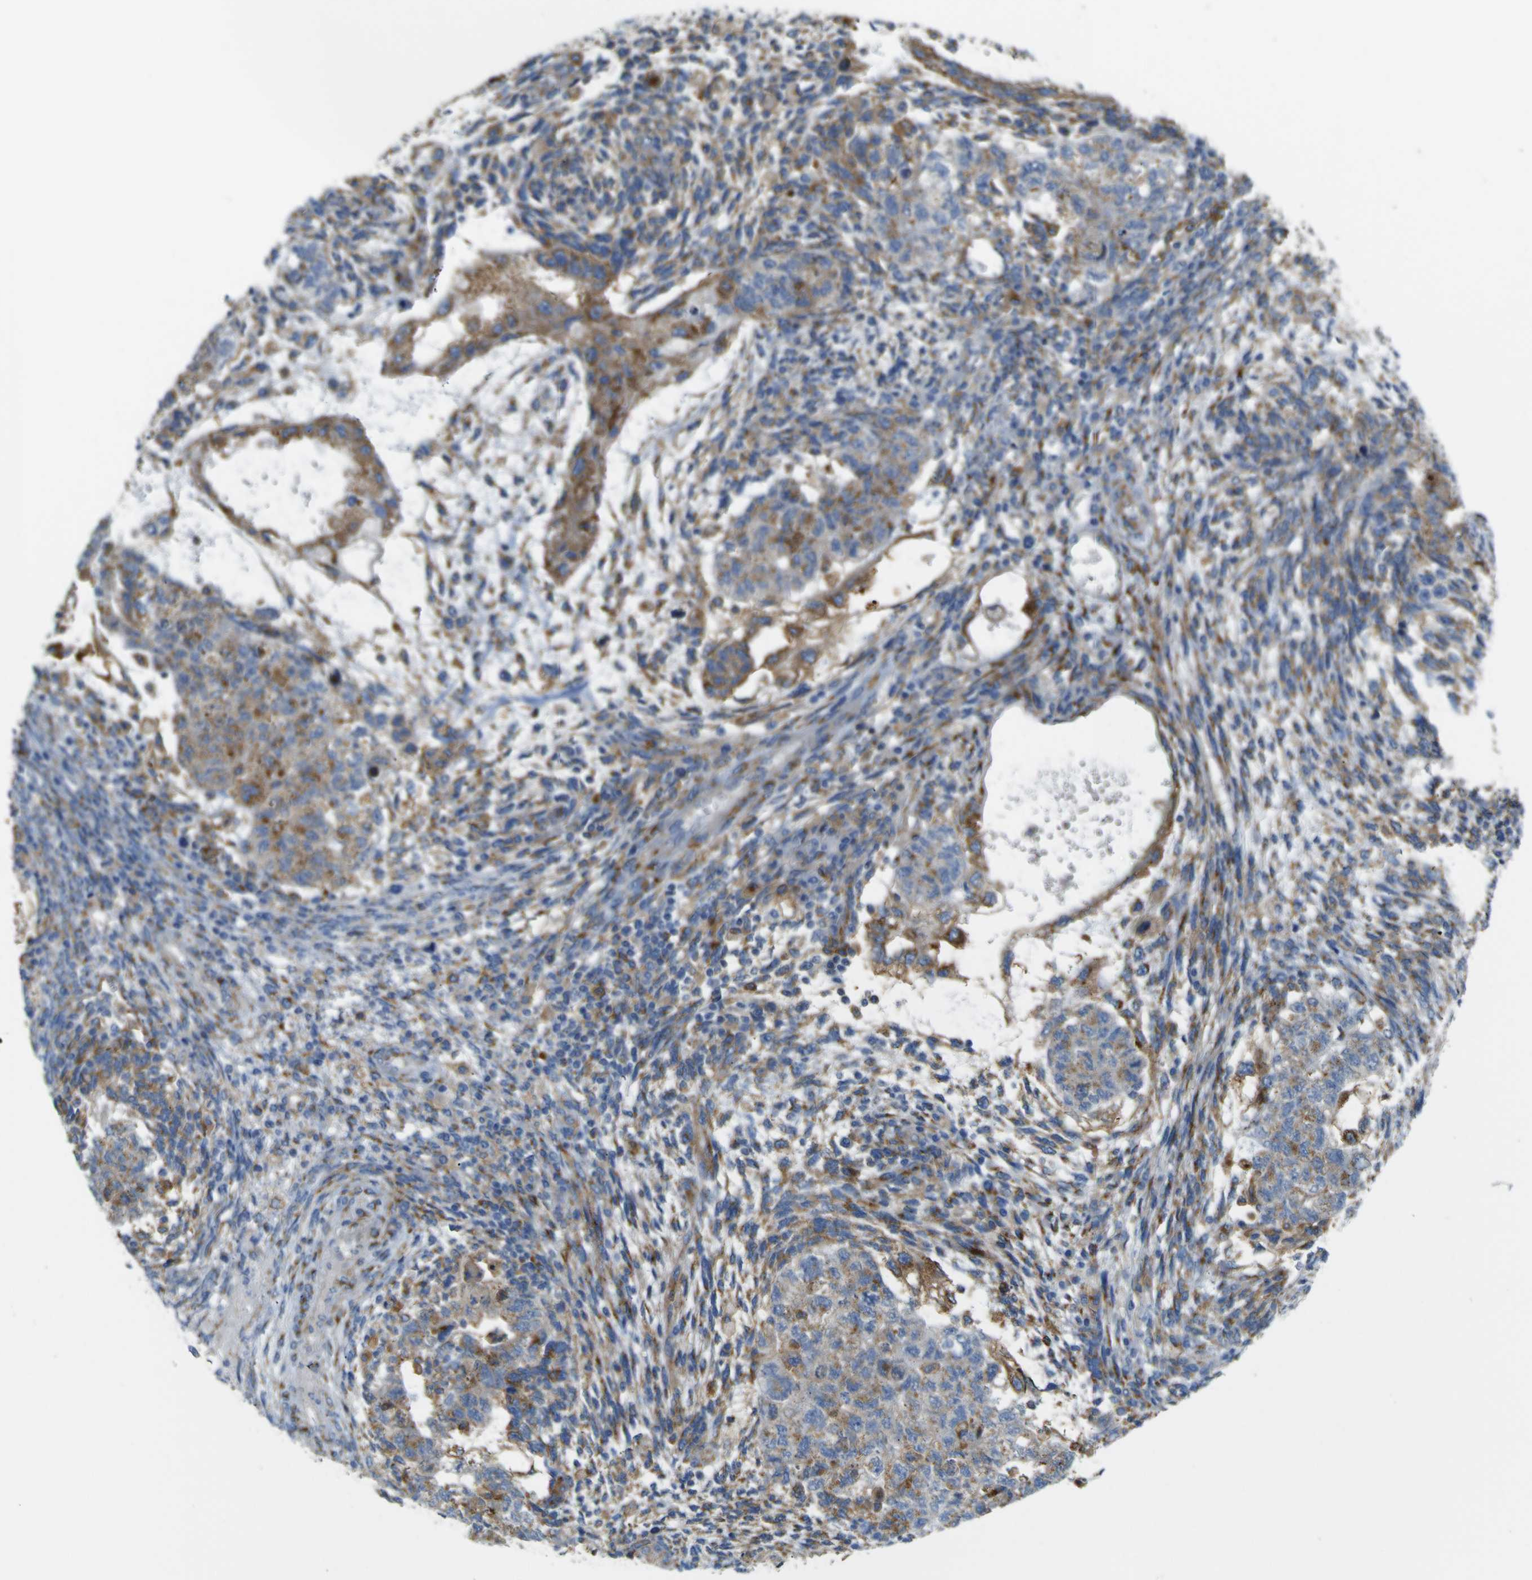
{"staining": {"intensity": "moderate", "quantity": "25%-75%", "location": "cytoplasmic/membranous"}, "tissue": "testis cancer", "cell_type": "Tumor cells", "image_type": "cancer", "snomed": [{"axis": "morphology", "description": "Normal tissue, NOS"}, {"axis": "morphology", "description": "Carcinoma, Embryonal, NOS"}, {"axis": "topography", "description": "Testis"}], "caption": "Immunohistochemical staining of testis embryonal carcinoma displays medium levels of moderate cytoplasmic/membranous staining in approximately 25%-75% of tumor cells.", "gene": "IGF2R", "patient": {"sex": "male", "age": 36}}